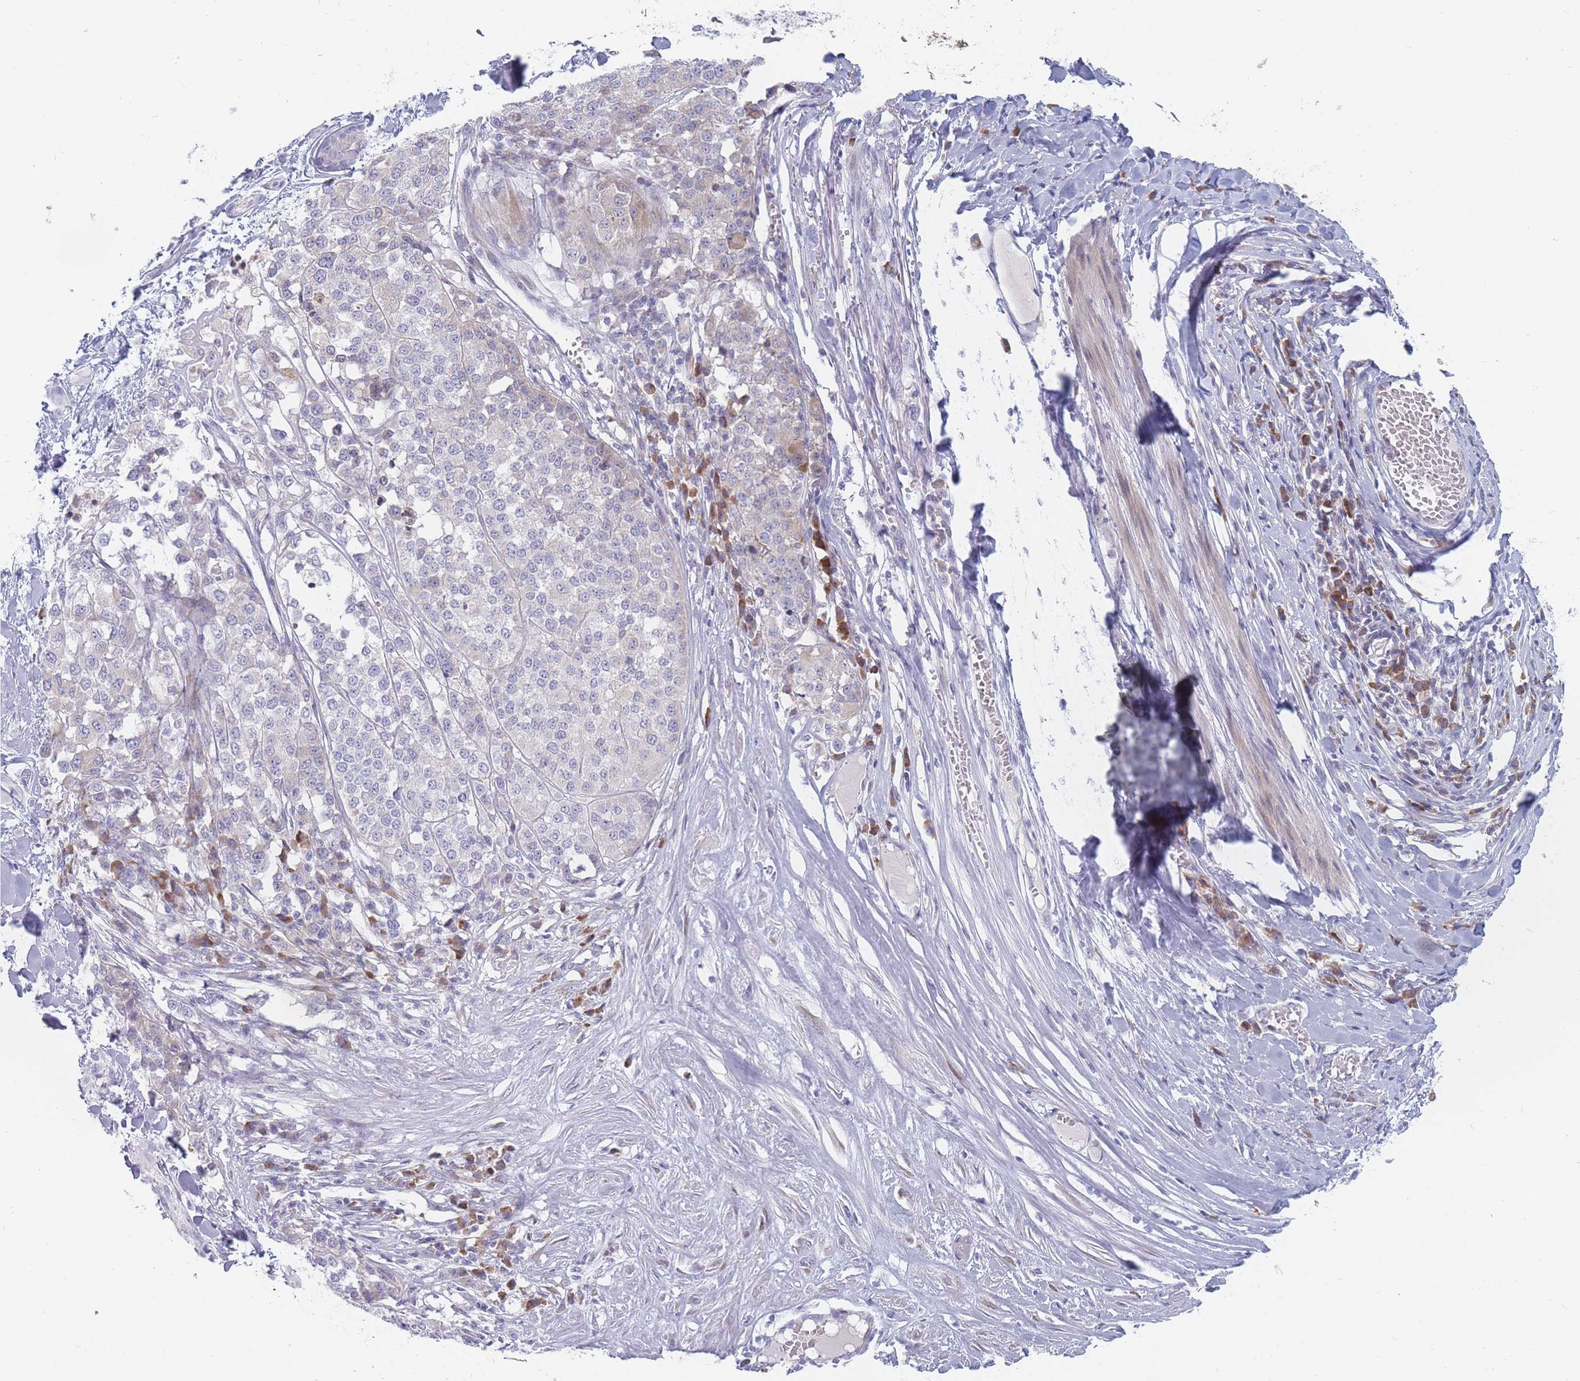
{"staining": {"intensity": "negative", "quantity": "none", "location": "none"}, "tissue": "melanoma", "cell_type": "Tumor cells", "image_type": "cancer", "snomed": [{"axis": "morphology", "description": "Malignant melanoma, Metastatic site"}, {"axis": "topography", "description": "Lymph node"}], "caption": "A micrograph of malignant melanoma (metastatic site) stained for a protein demonstrates no brown staining in tumor cells.", "gene": "SPATS1", "patient": {"sex": "male", "age": 44}}